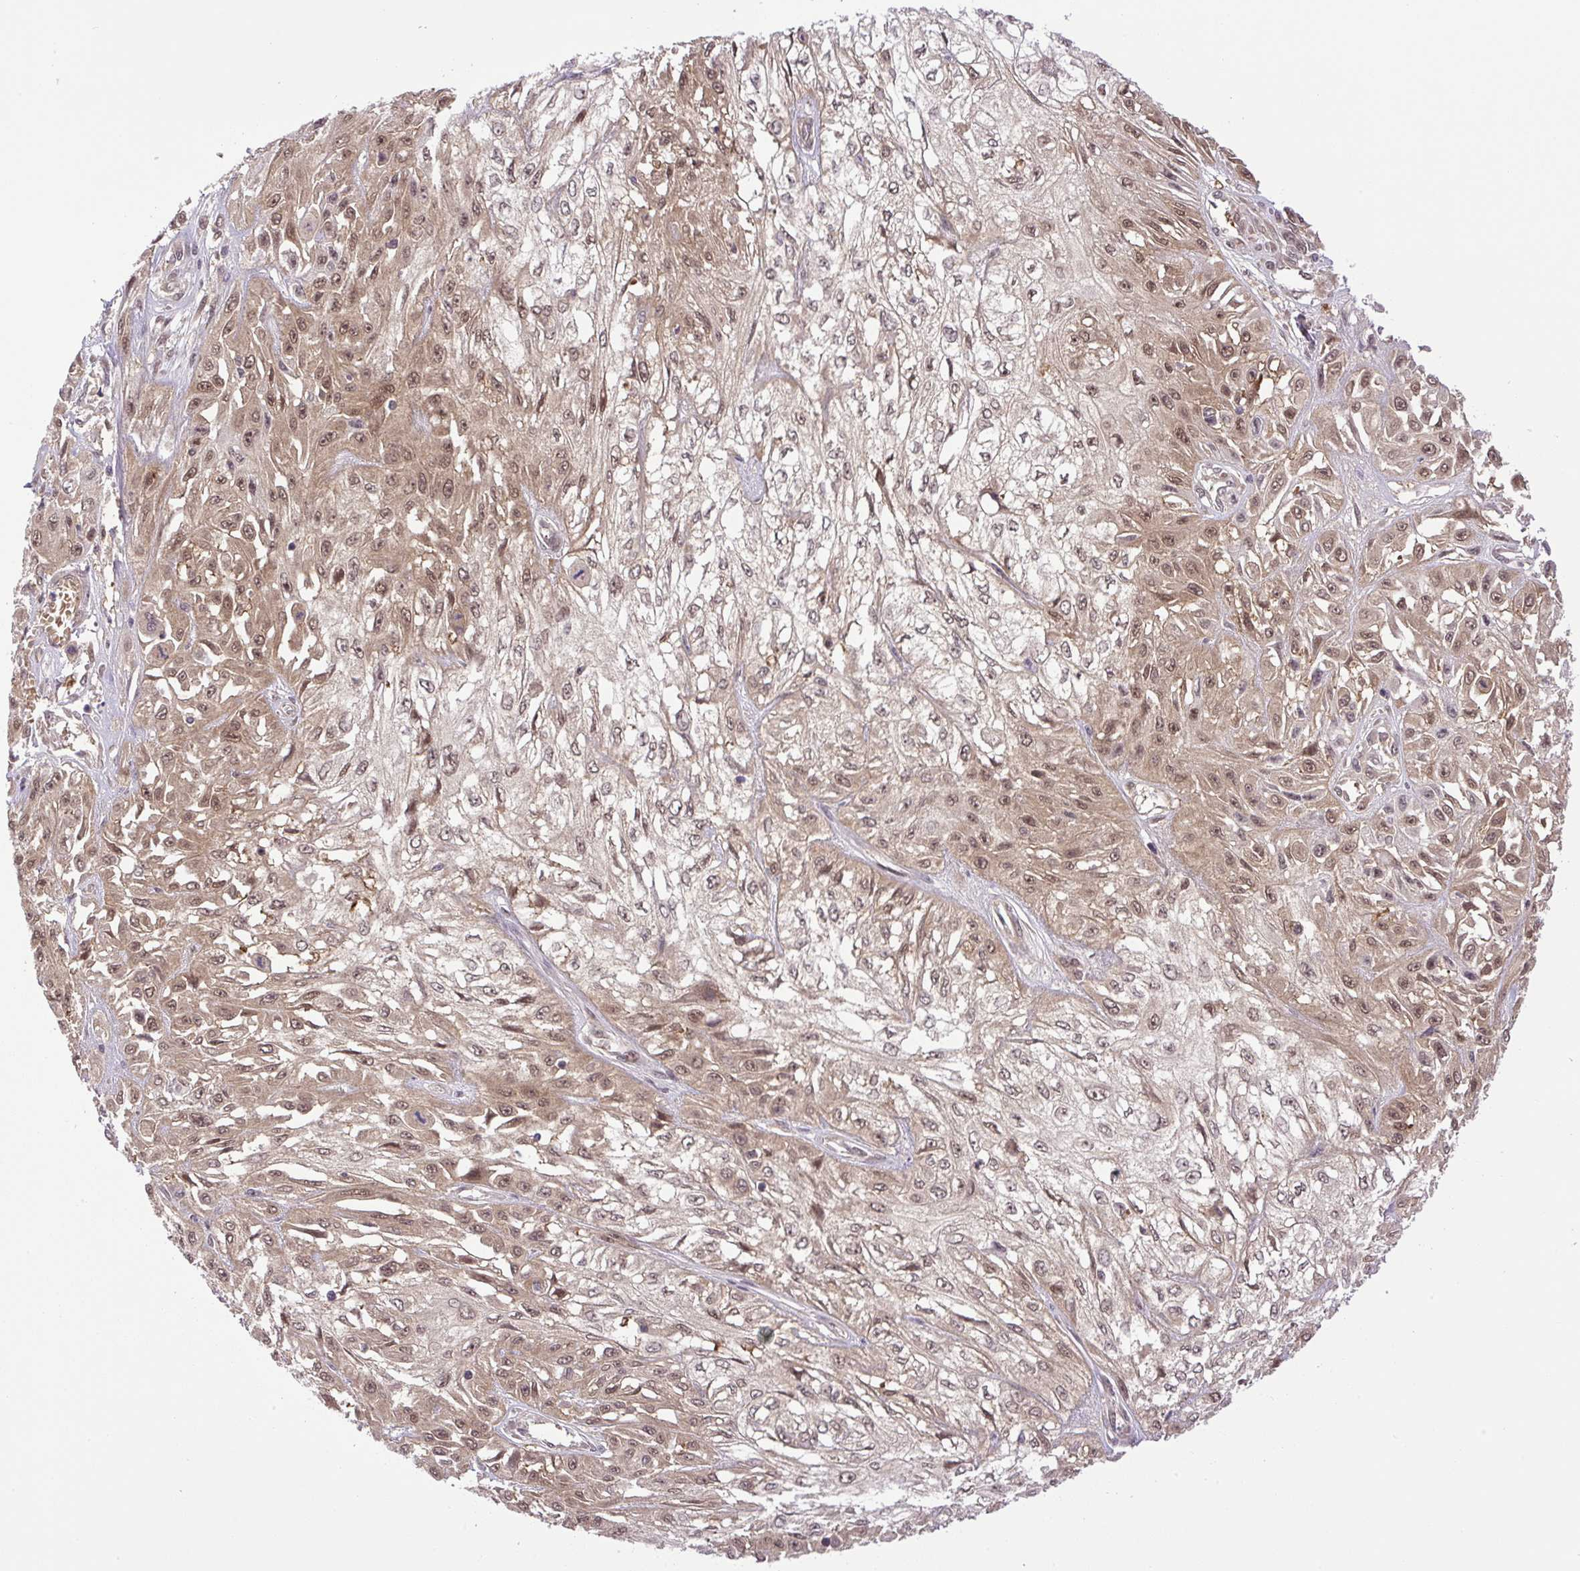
{"staining": {"intensity": "moderate", "quantity": ">75%", "location": "cytoplasmic/membranous,nuclear"}, "tissue": "skin cancer", "cell_type": "Tumor cells", "image_type": "cancer", "snomed": [{"axis": "morphology", "description": "Squamous cell carcinoma, NOS"}, {"axis": "morphology", "description": "Squamous cell carcinoma, metastatic, NOS"}, {"axis": "topography", "description": "Skin"}, {"axis": "topography", "description": "Lymph node"}], "caption": "This is an image of IHC staining of skin cancer (squamous cell carcinoma), which shows moderate expression in the cytoplasmic/membranous and nuclear of tumor cells.", "gene": "SGTA", "patient": {"sex": "male", "age": 75}}